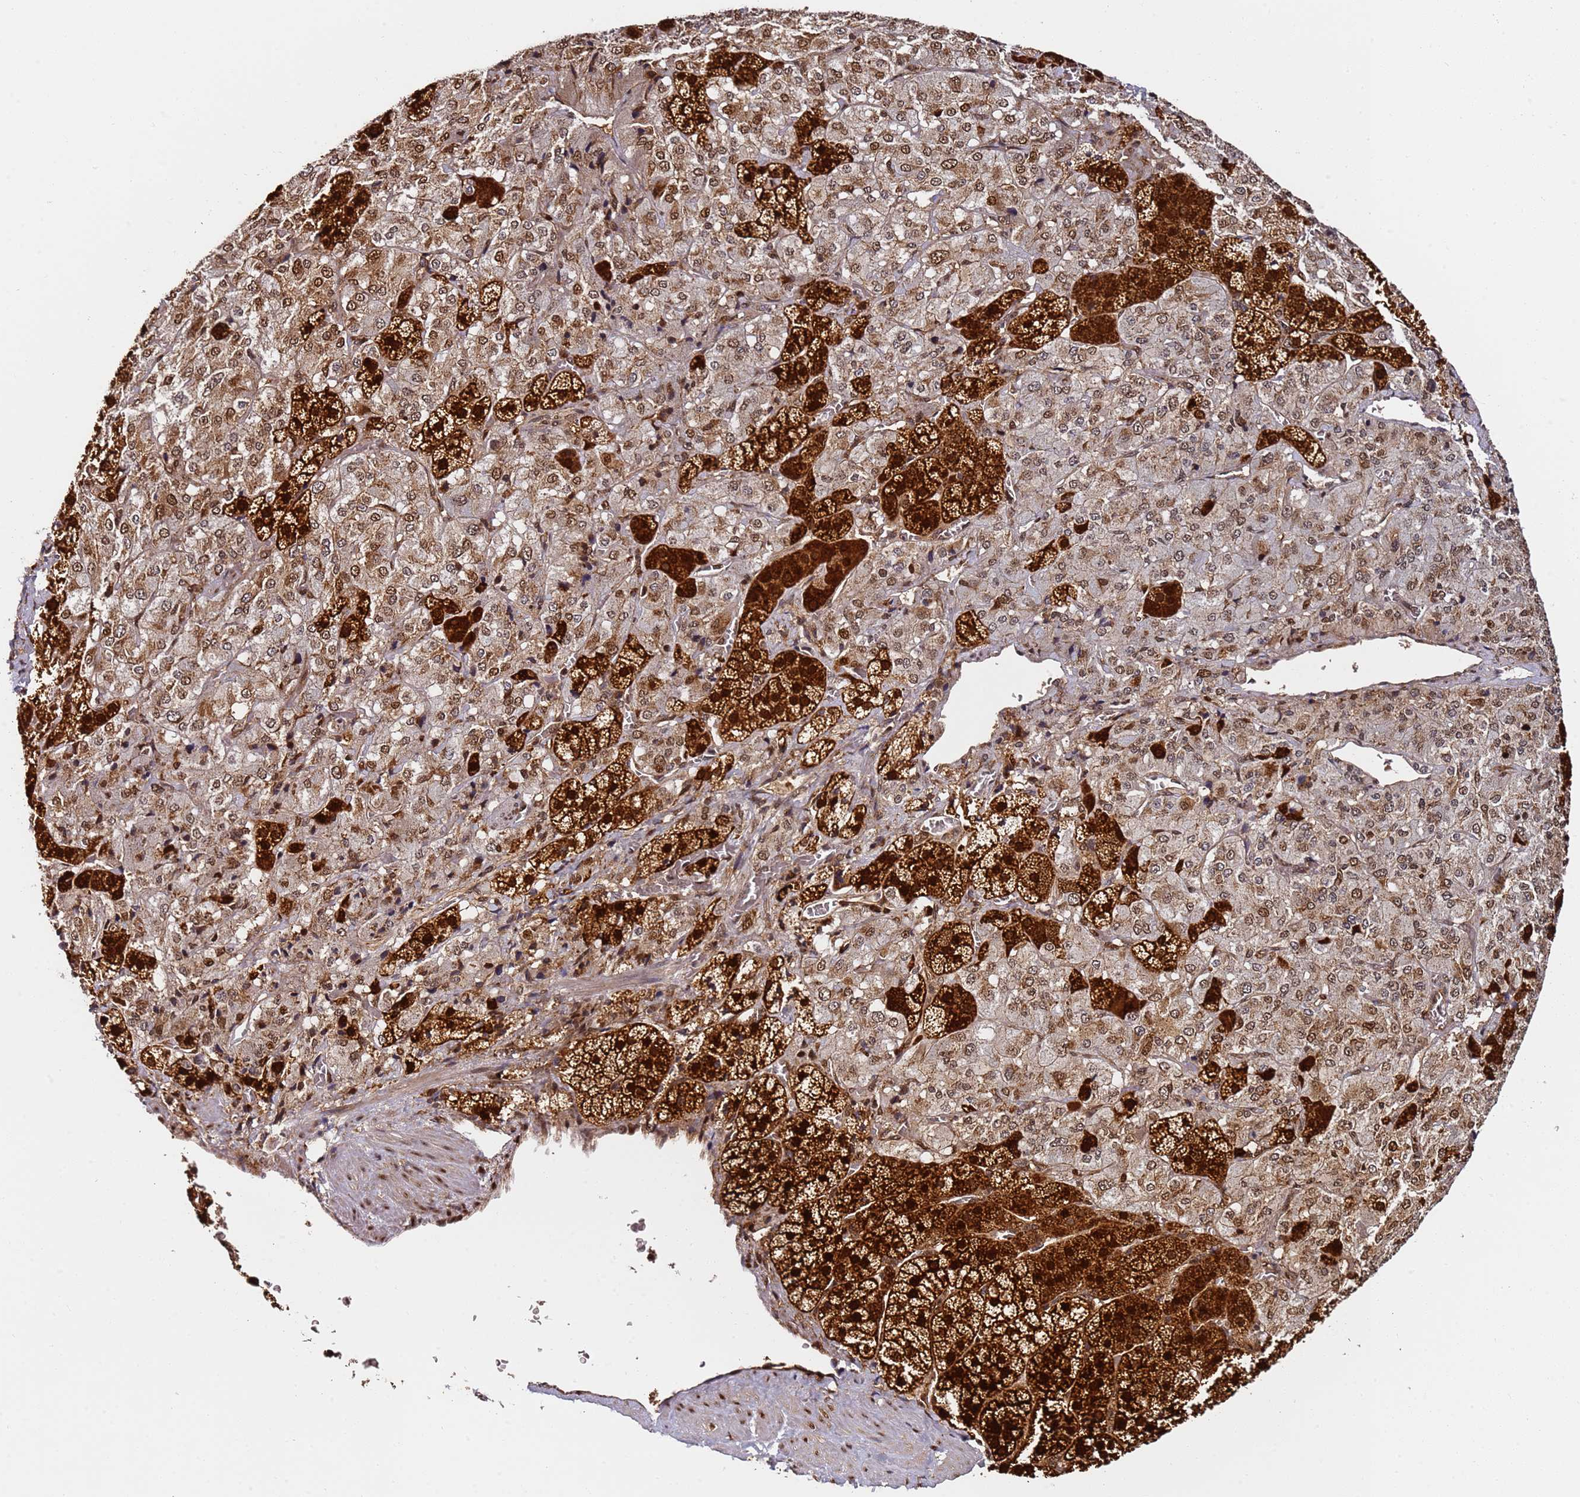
{"staining": {"intensity": "strong", "quantity": "25%-75%", "location": "cytoplasmic/membranous,nuclear"}, "tissue": "adrenal gland", "cell_type": "Glandular cells", "image_type": "normal", "snomed": [{"axis": "morphology", "description": "Normal tissue, NOS"}, {"axis": "topography", "description": "Adrenal gland"}], "caption": "The immunohistochemical stain shows strong cytoplasmic/membranous,nuclear expression in glandular cells of unremarkable adrenal gland. Immunohistochemistry stains the protein in brown and the nuclei are stained blue.", "gene": "SMOX", "patient": {"sex": "female", "age": 44}}